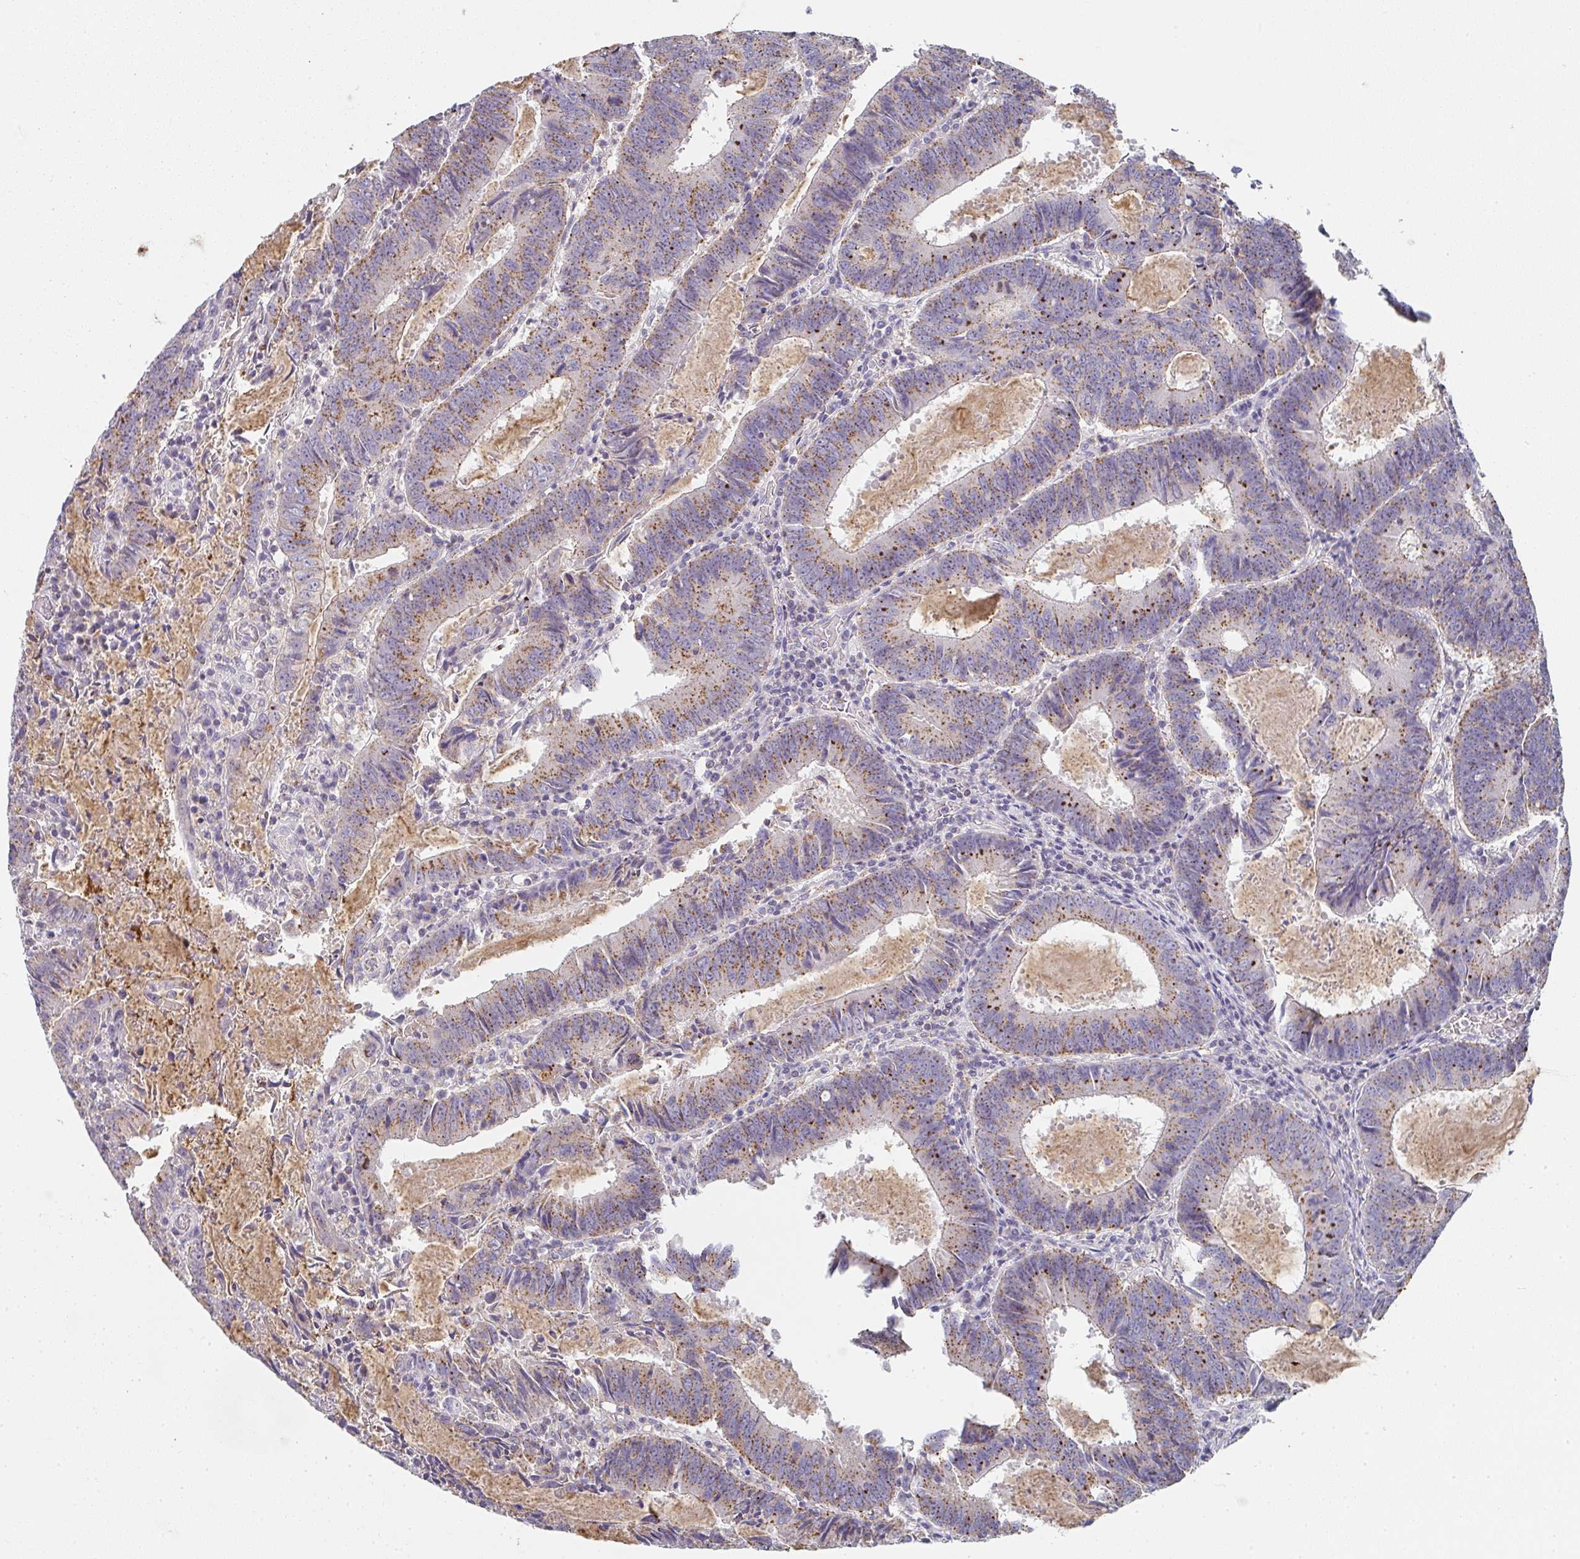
{"staining": {"intensity": "moderate", "quantity": ">75%", "location": "cytoplasmic/membranous"}, "tissue": "colorectal cancer", "cell_type": "Tumor cells", "image_type": "cancer", "snomed": [{"axis": "morphology", "description": "Adenocarcinoma, NOS"}, {"axis": "topography", "description": "Colon"}], "caption": "Brown immunohistochemical staining in human colorectal adenocarcinoma displays moderate cytoplasmic/membranous expression in about >75% of tumor cells.", "gene": "CHMP5", "patient": {"sex": "male", "age": 67}}